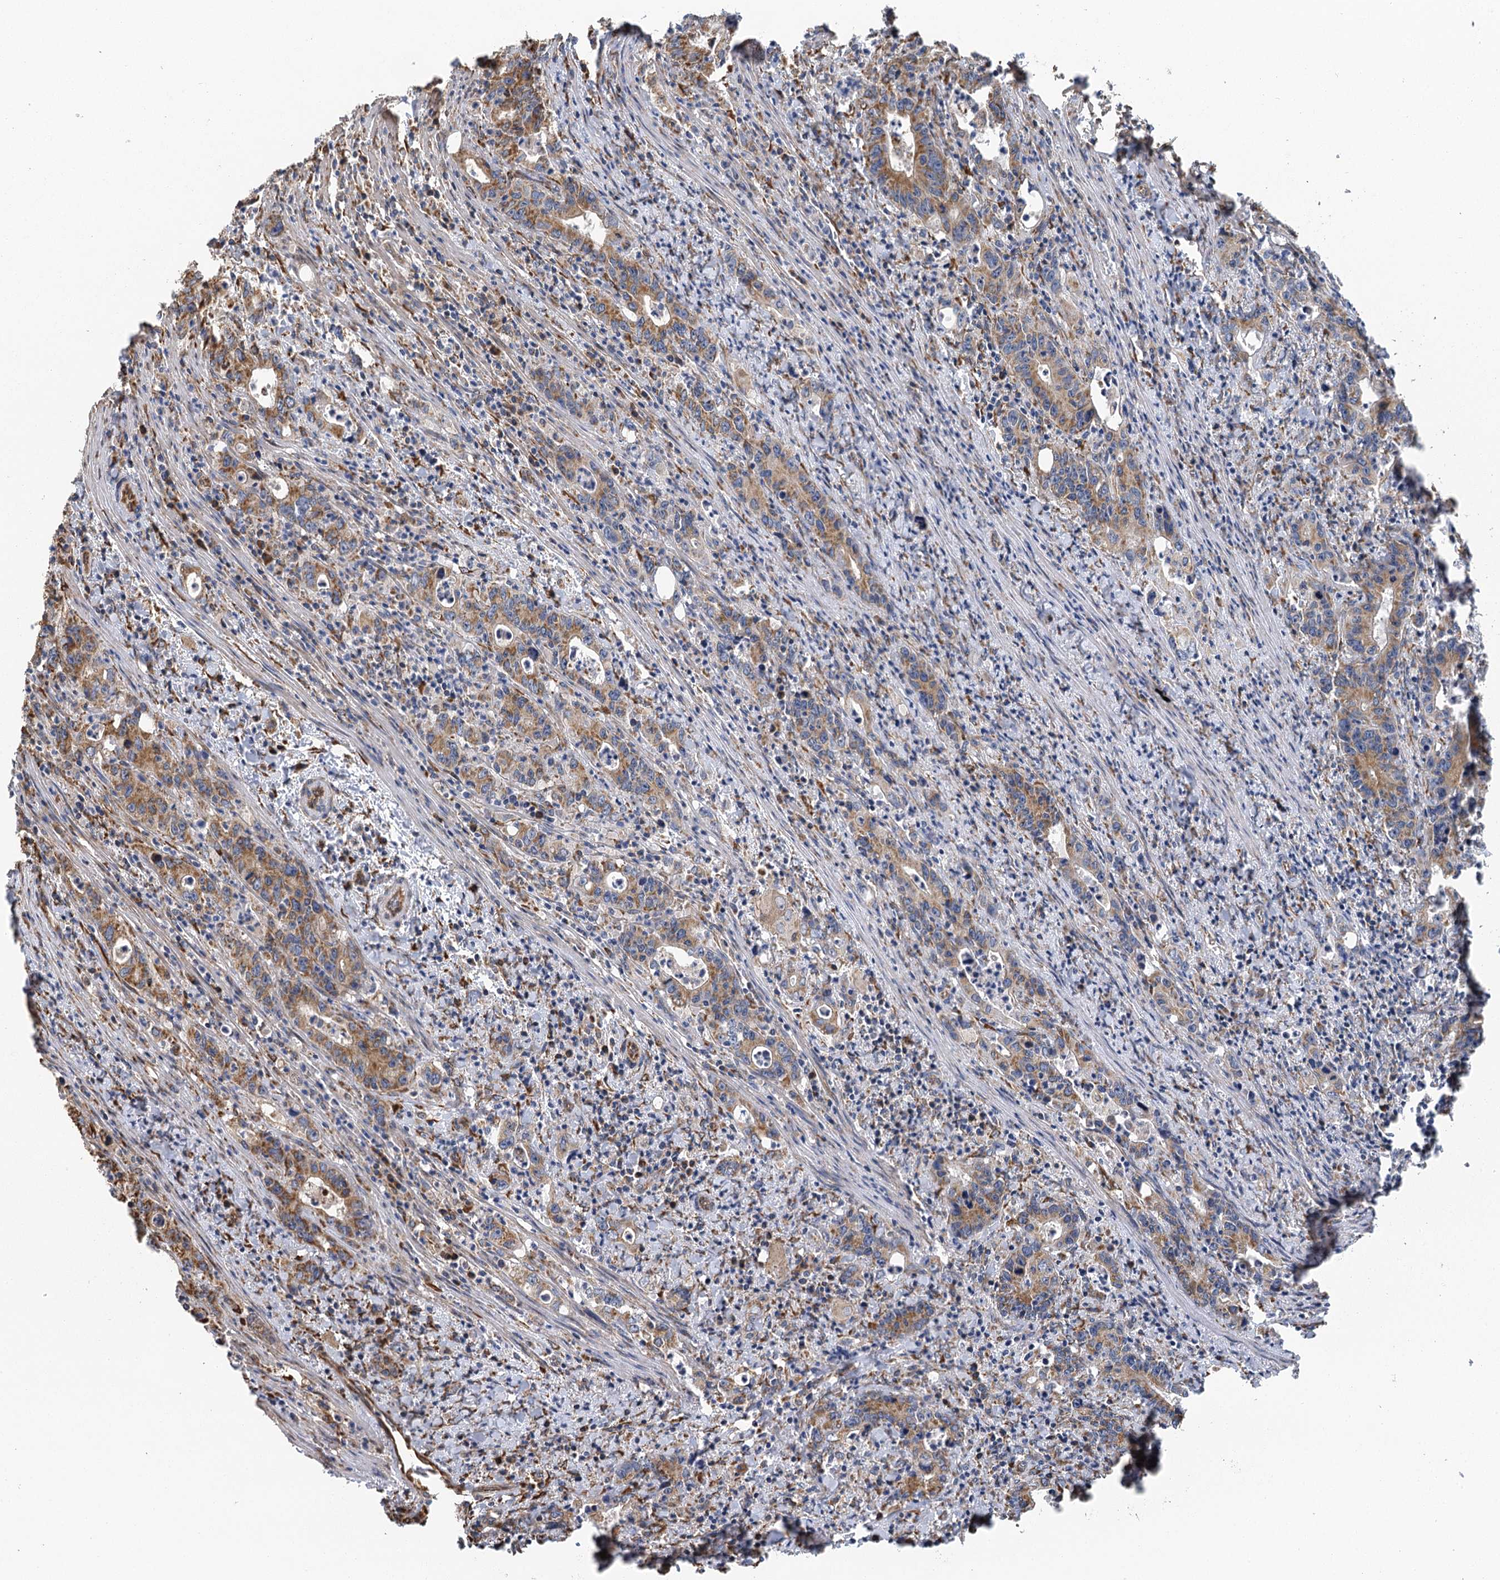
{"staining": {"intensity": "moderate", "quantity": ">75%", "location": "cytoplasmic/membranous"}, "tissue": "colorectal cancer", "cell_type": "Tumor cells", "image_type": "cancer", "snomed": [{"axis": "morphology", "description": "Adenocarcinoma, NOS"}, {"axis": "topography", "description": "Colon"}], "caption": "This is an image of immunohistochemistry (IHC) staining of colorectal adenocarcinoma, which shows moderate staining in the cytoplasmic/membranous of tumor cells.", "gene": "IL11RA", "patient": {"sex": "female", "age": 75}}